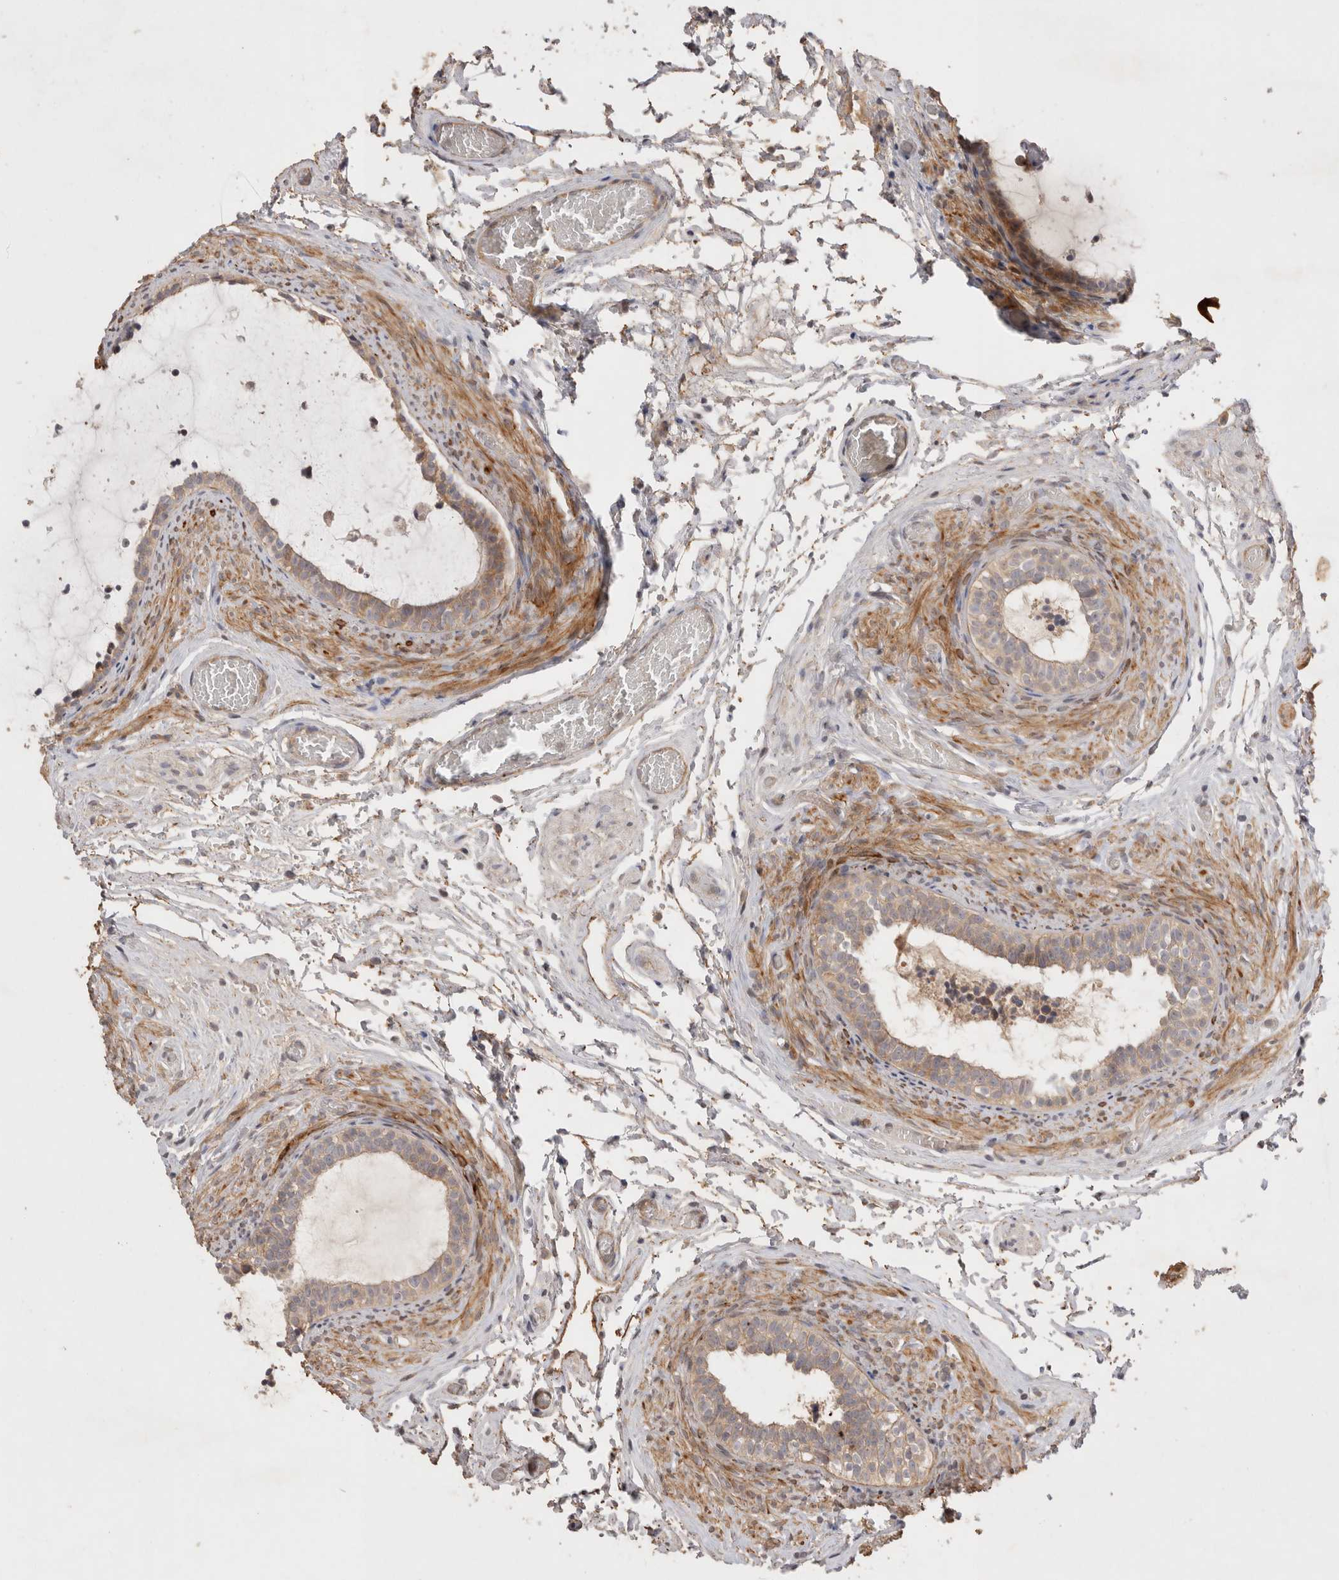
{"staining": {"intensity": "moderate", "quantity": "25%-75%", "location": "cytoplasmic/membranous"}, "tissue": "epididymis", "cell_type": "Glandular cells", "image_type": "normal", "snomed": [{"axis": "morphology", "description": "Normal tissue, NOS"}, {"axis": "topography", "description": "Epididymis"}], "caption": "An immunohistochemistry (IHC) image of unremarkable tissue is shown. Protein staining in brown shows moderate cytoplasmic/membranous positivity in epididymis within glandular cells.", "gene": "PPP1R42", "patient": {"sex": "male", "age": 5}}